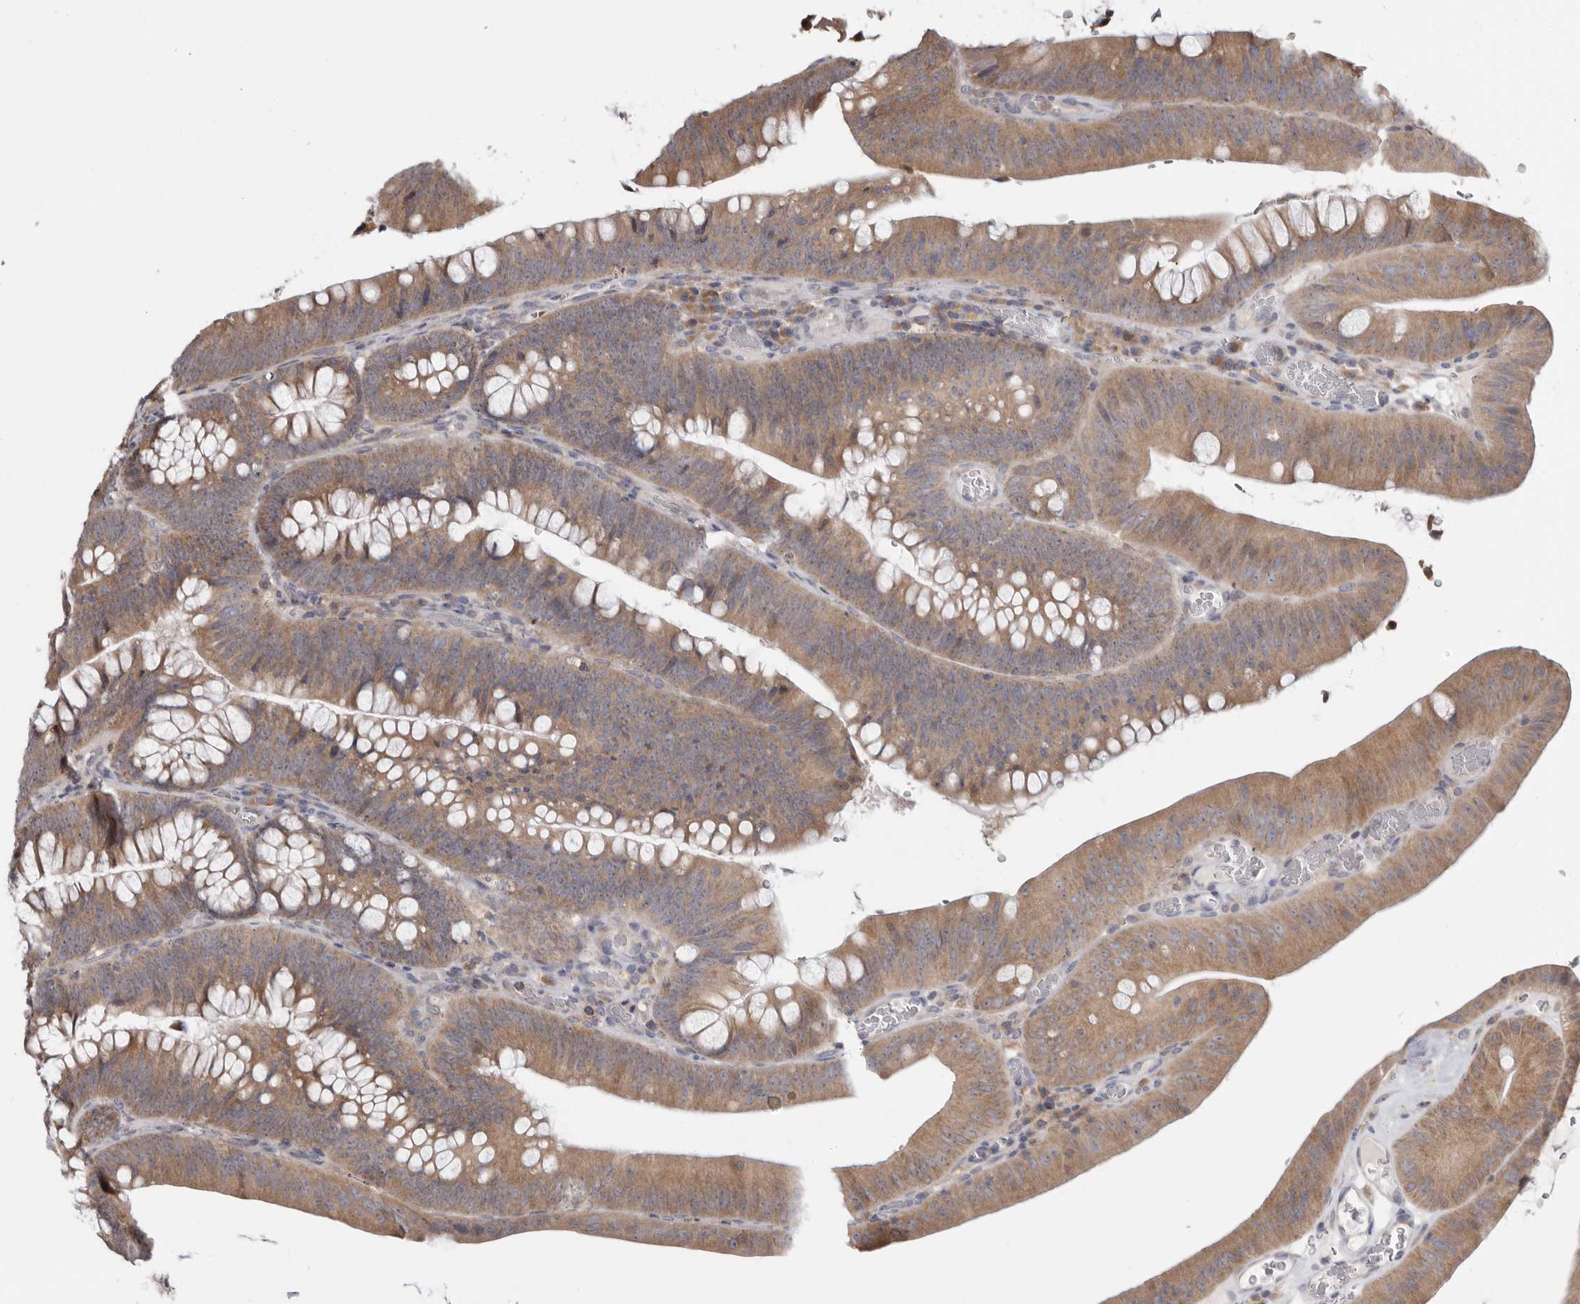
{"staining": {"intensity": "moderate", "quantity": ">75%", "location": "cytoplasmic/membranous"}, "tissue": "colorectal cancer", "cell_type": "Tumor cells", "image_type": "cancer", "snomed": [{"axis": "morphology", "description": "Normal tissue, NOS"}, {"axis": "topography", "description": "Colon"}], "caption": "Brown immunohistochemical staining in colorectal cancer reveals moderate cytoplasmic/membranous expression in about >75% of tumor cells. Ihc stains the protein of interest in brown and the nuclei are stained blue.", "gene": "TMUB1", "patient": {"sex": "female", "age": 82}}